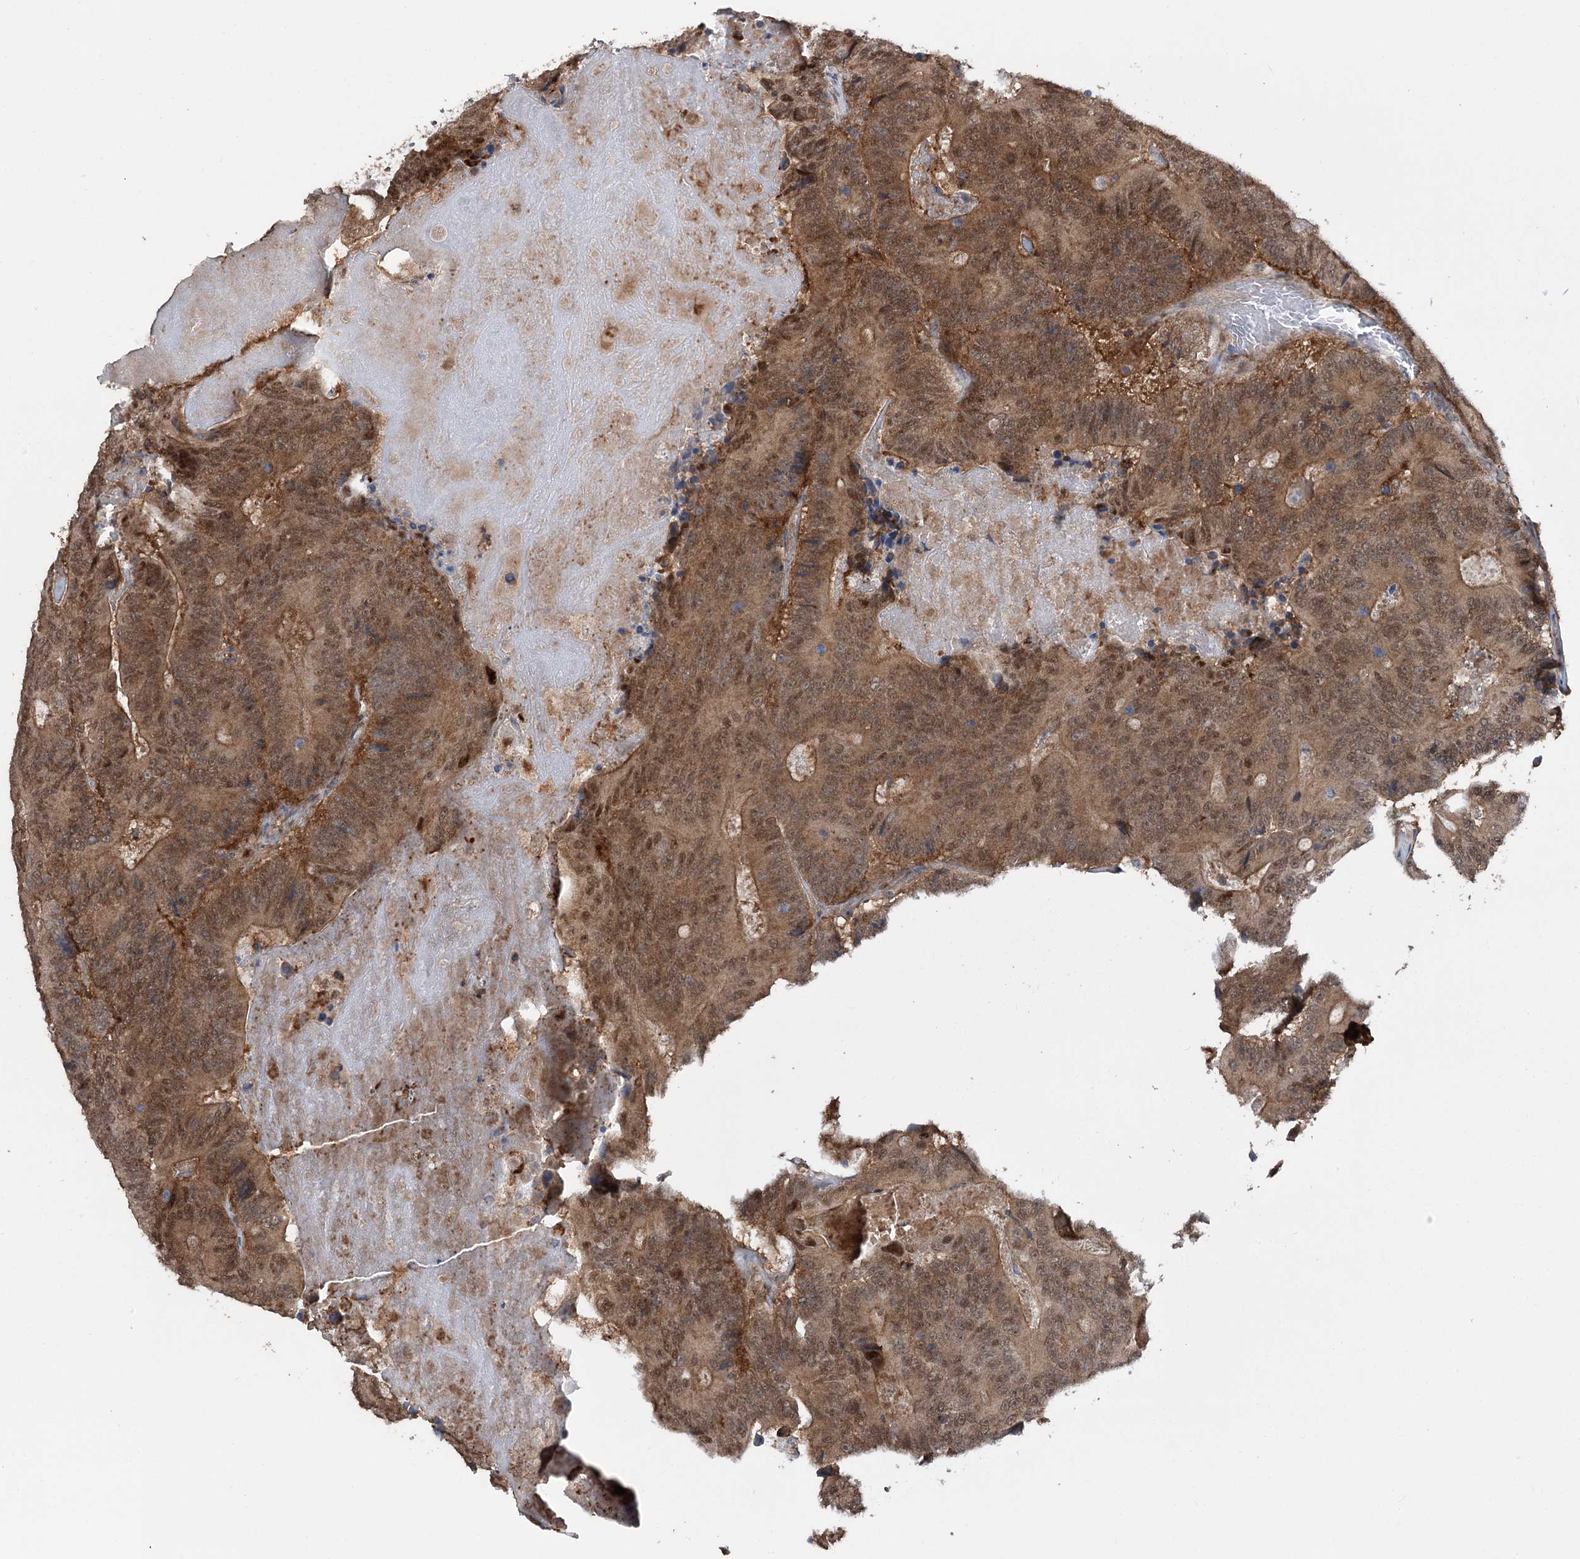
{"staining": {"intensity": "moderate", "quantity": ">75%", "location": "cytoplasmic/membranous,nuclear"}, "tissue": "colorectal cancer", "cell_type": "Tumor cells", "image_type": "cancer", "snomed": [{"axis": "morphology", "description": "Adenocarcinoma, NOS"}, {"axis": "topography", "description": "Colon"}], "caption": "Protein expression by IHC displays moderate cytoplasmic/membranous and nuclear staining in approximately >75% of tumor cells in colorectal cancer.", "gene": "STX6", "patient": {"sex": "male", "age": 83}}